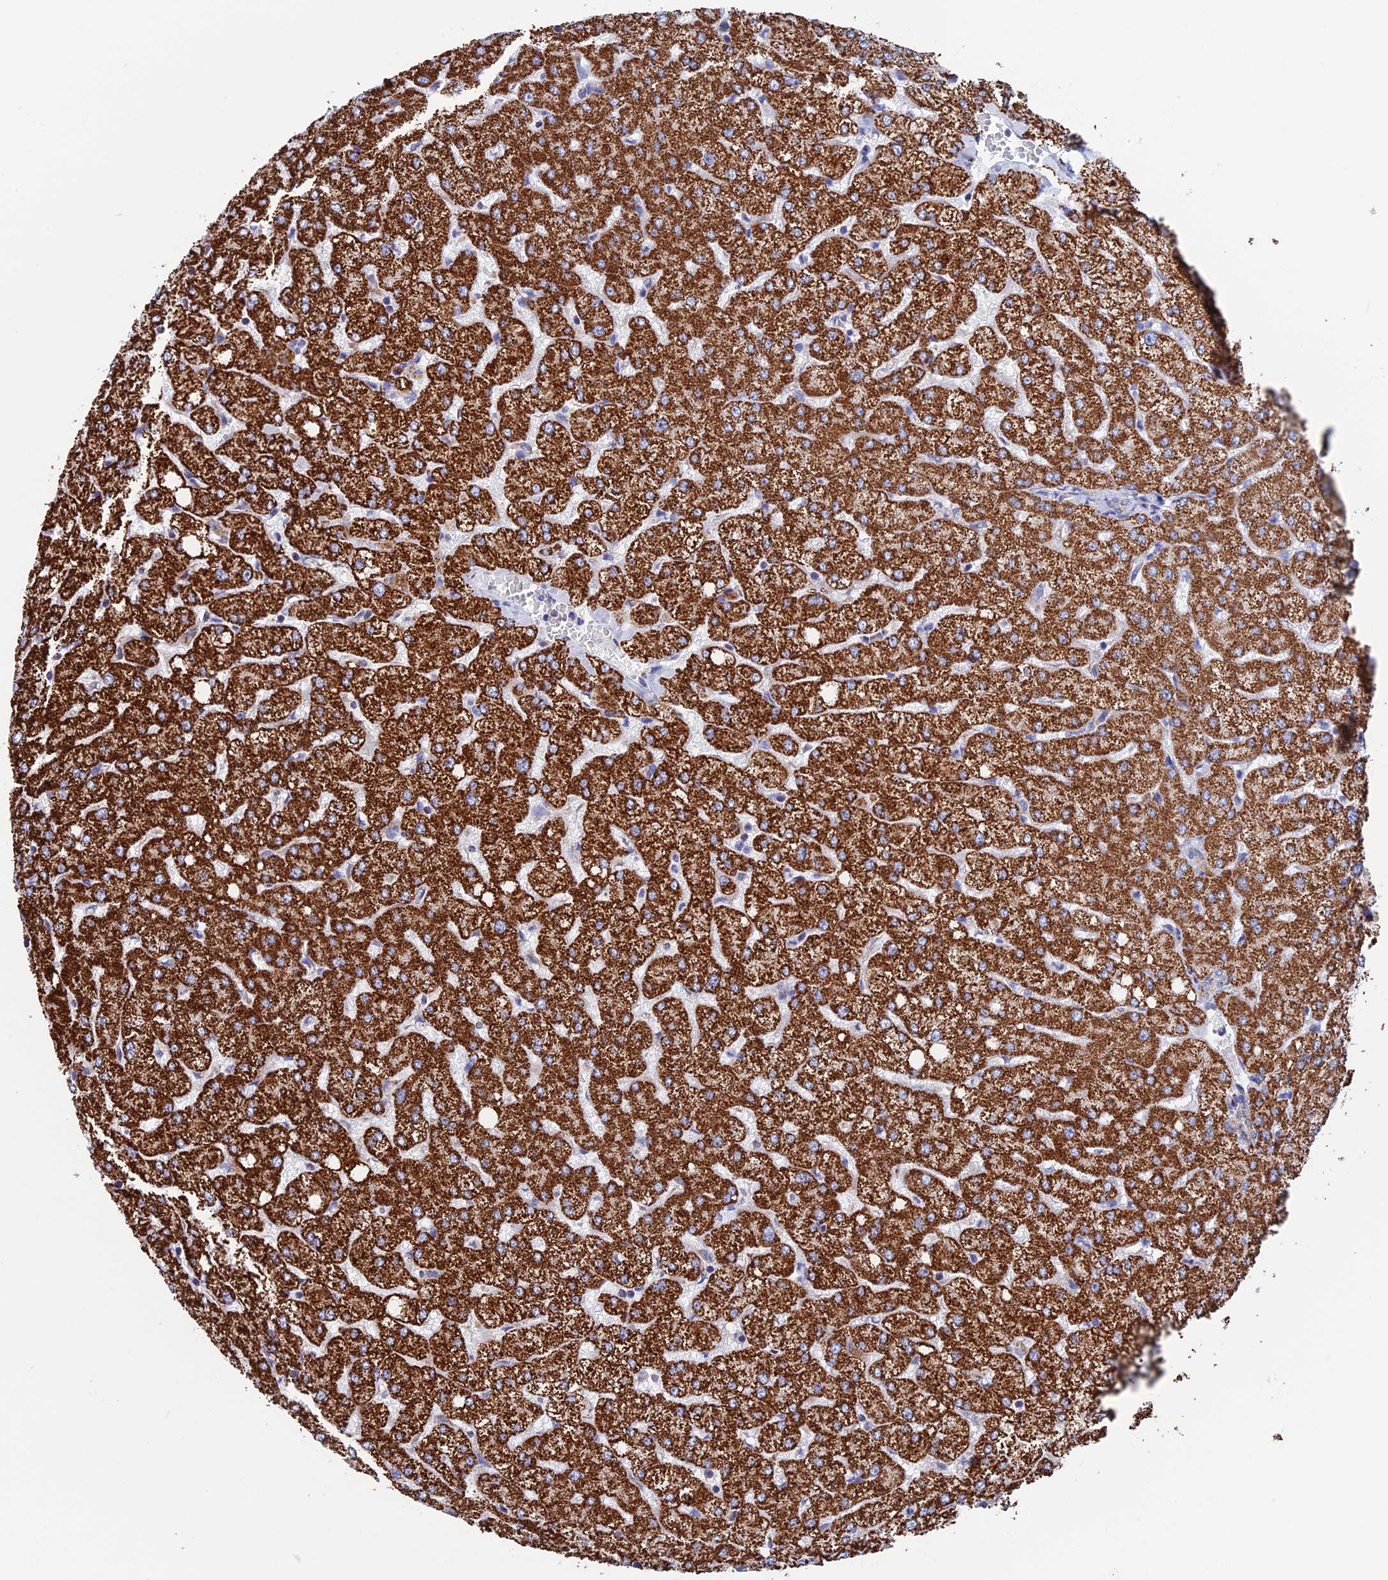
{"staining": {"intensity": "weak", "quantity": "25%-75%", "location": "cytoplasmic/membranous"}, "tissue": "liver", "cell_type": "Cholangiocytes", "image_type": "normal", "snomed": [{"axis": "morphology", "description": "Normal tissue, NOS"}, {"axis": "topography", "description": "Liver"}], "caption": "IHC (DAB) staining of normal liver demonstrates weak cytoplasmic/membranous protein staining in approximately 25%-75% of cholangiocytes. The protein of interest is stained brown, and the nuclei are stained in blue (DAB IHC with brightfield microscopy, high magnification).", "gene": "WDR83", "patient": {"sex": "female", "age": 54}}